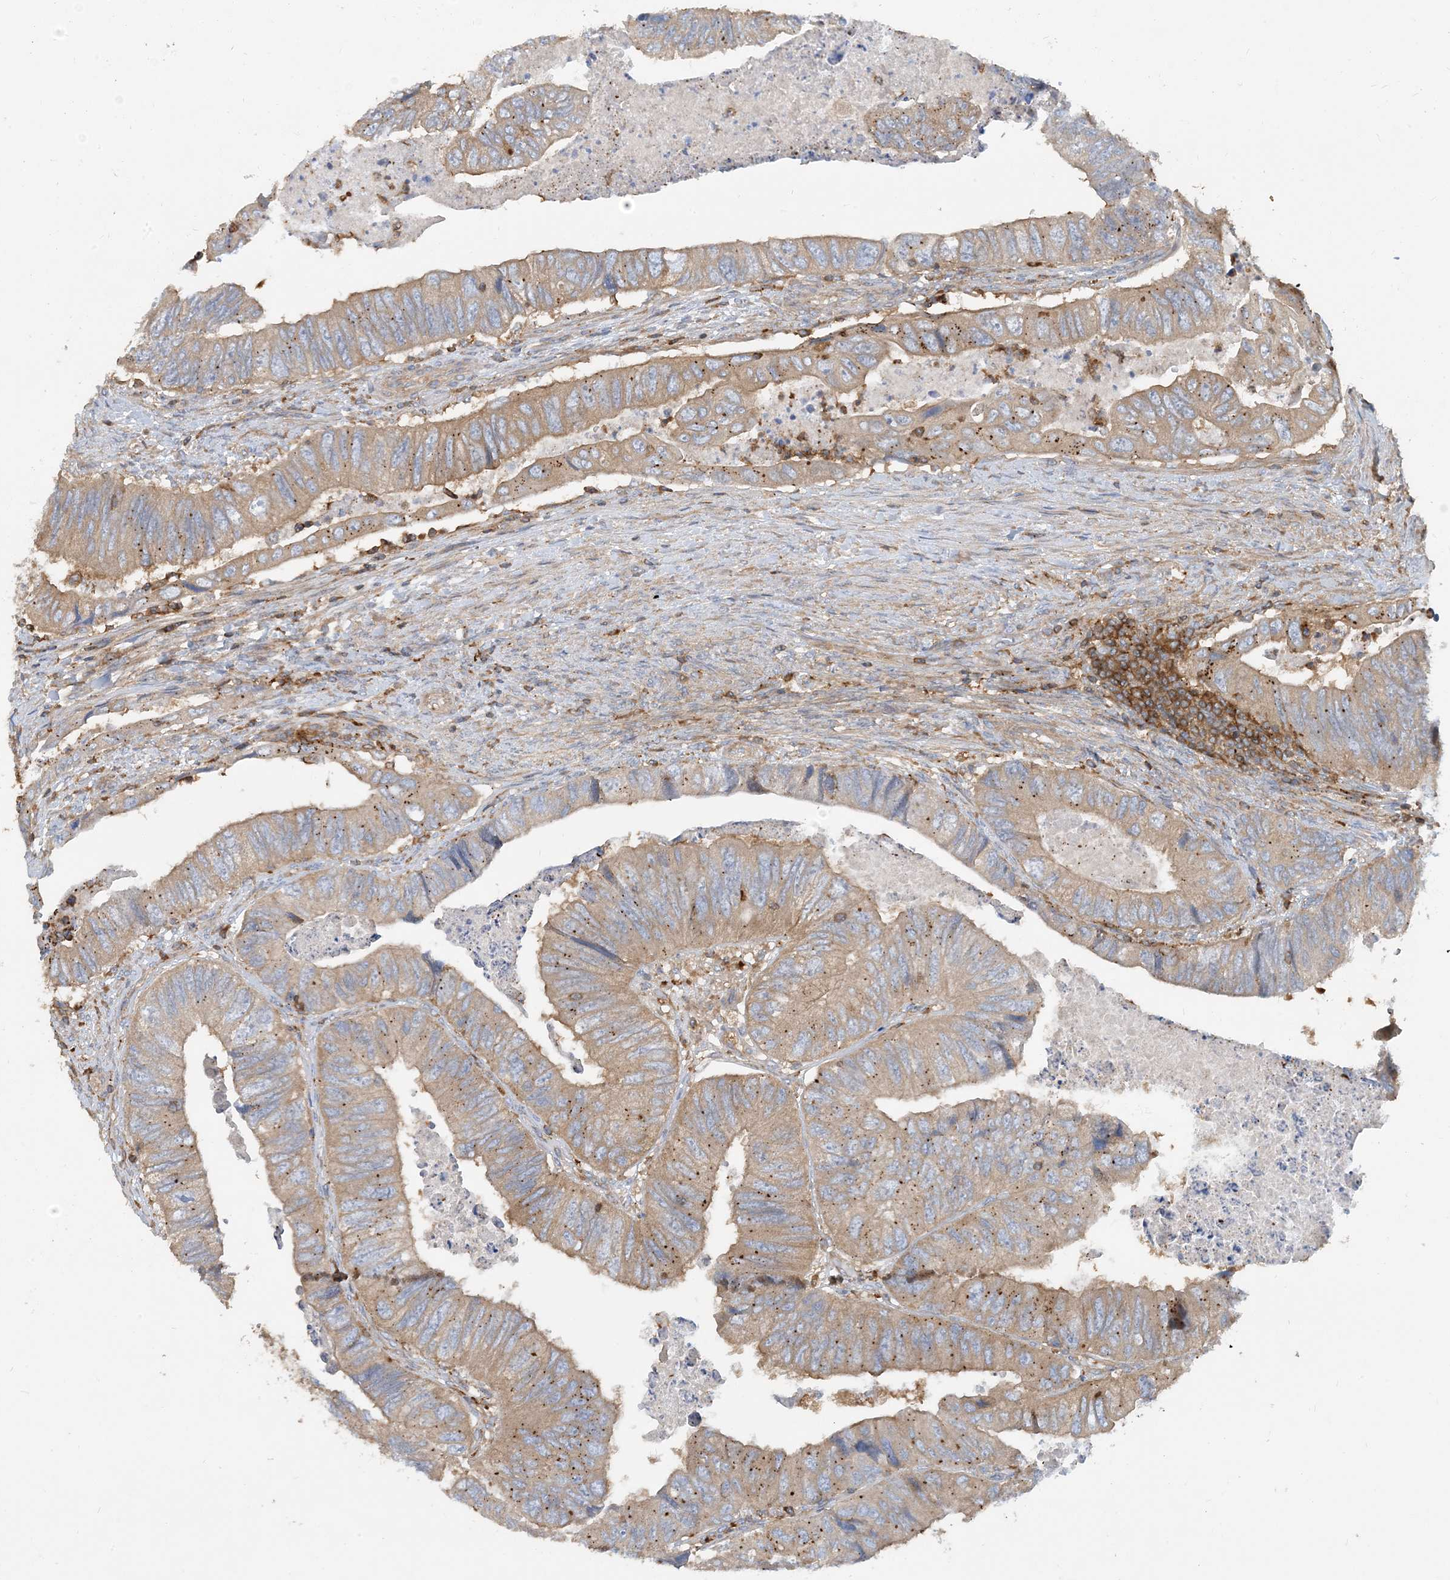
{"staining": {"intensity": "weak", "quantity": ">75%", "location": "cytoplasmic/membranous"}, "tissue": "colorectal cancer", "cell_type": "Tumor cells", "image_type": "cancer", "snomed": [{"axis": "morphology", "description": "Adenocarcinoma, NOS"}, {"axis": "topography", "description": "Rectum"}], "caption": "Colorectal adenocarcinoma was stained to show a protein in brown. There is low levels of weak cytoplasmic/membranous expression in approximately >75% of tumor cells.", "gene": "SFMBT2", "patient": {"sex": "male", "age": 63}}